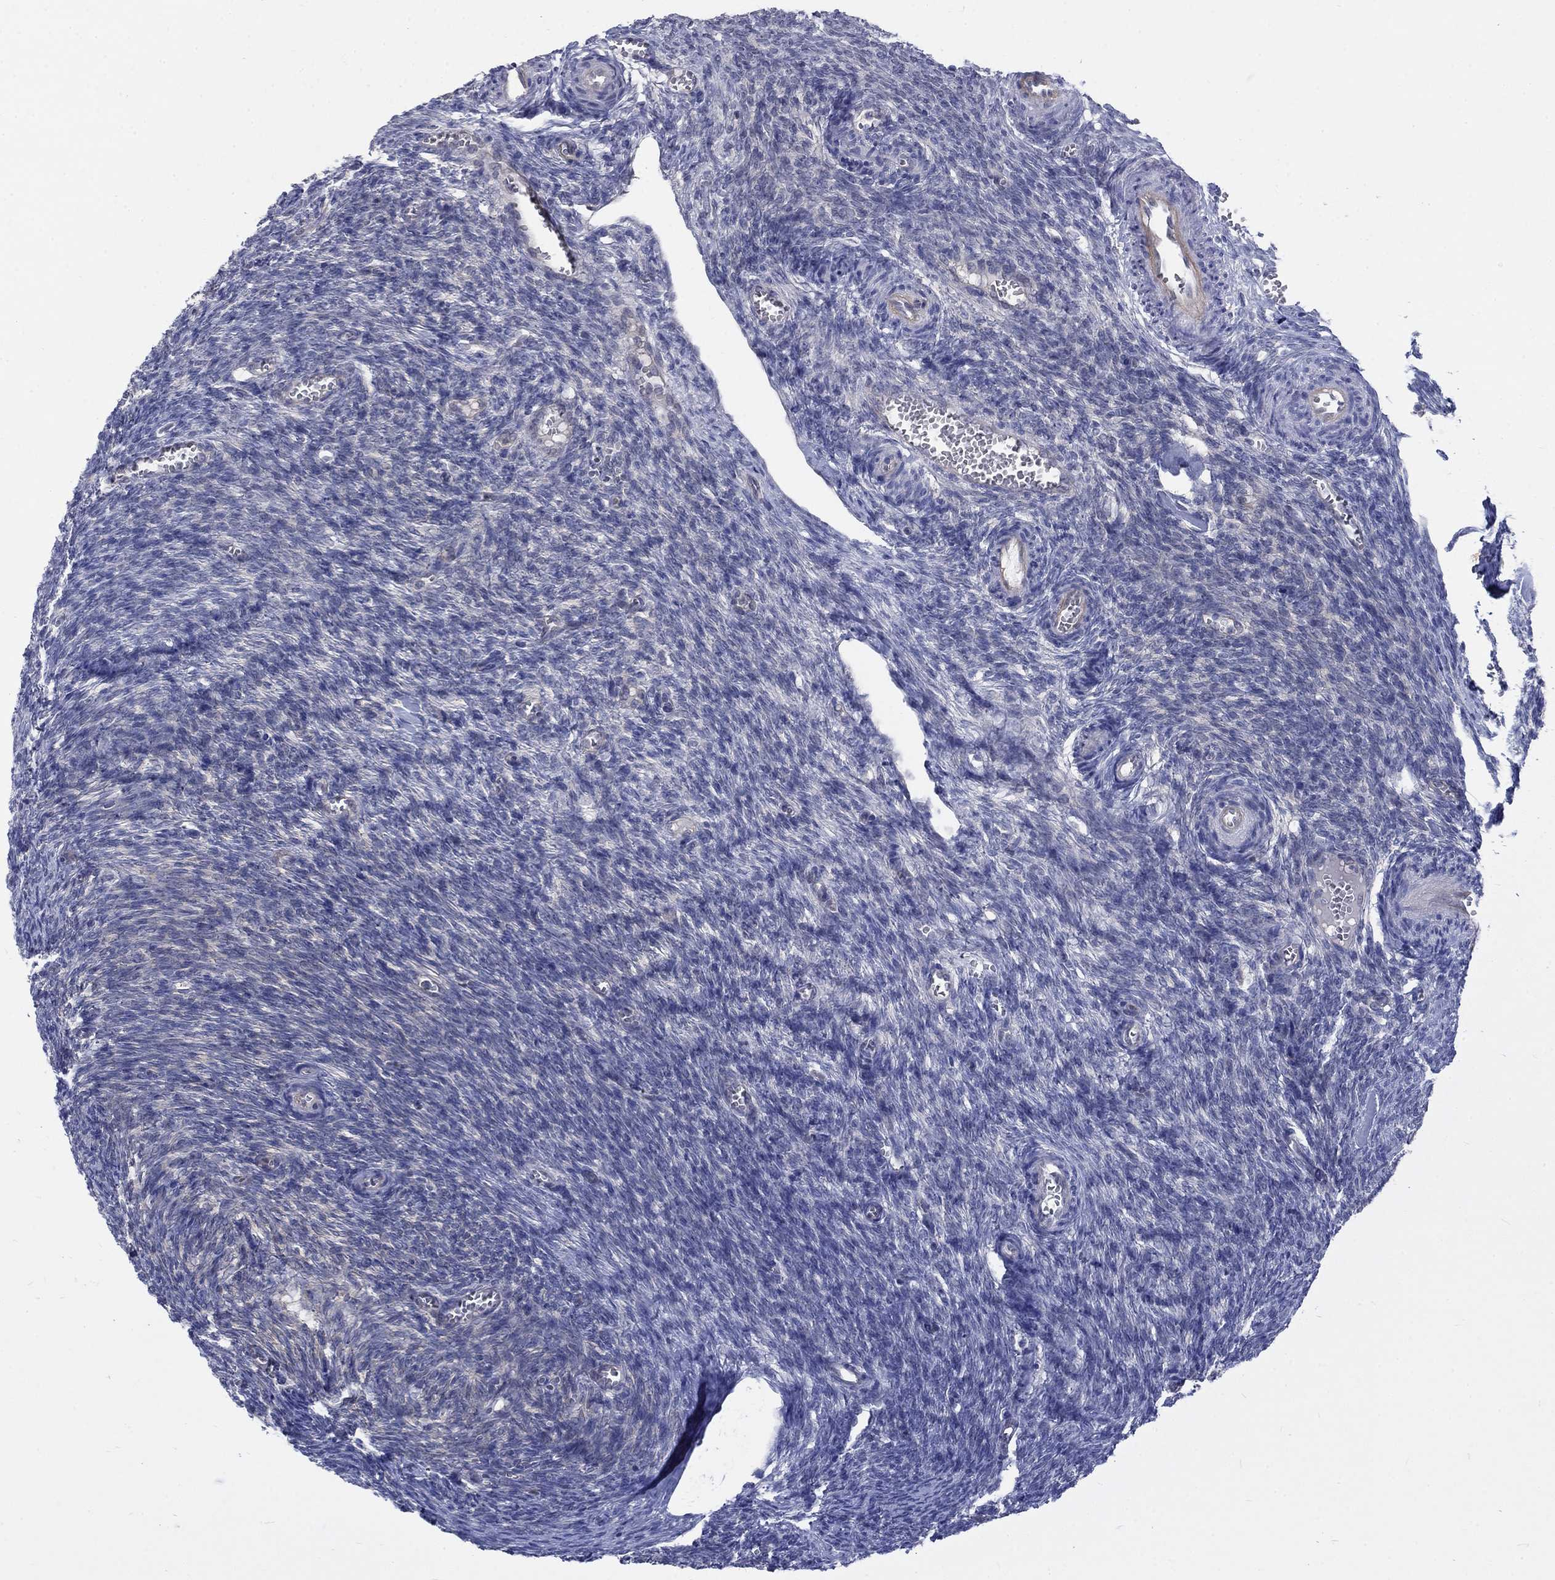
{"staining": {"intensity": "negative", "quantity": "none", "location": "none"}, "tissue": "ovary", "cell_type": "Ovarian stroma cells", "image_type": "normal", "snomed": [{"axis": "morphology", "description": "Normal tissue, NOS"}, {"axis": "topography", "description": "Ovary"}], "caption": "Protein analysis of unremarkable ovary reveals no significant staining in ovarian stroma cells.", "gene": "EGFLAM", "patient": {"sex": "female", "age": 43}}